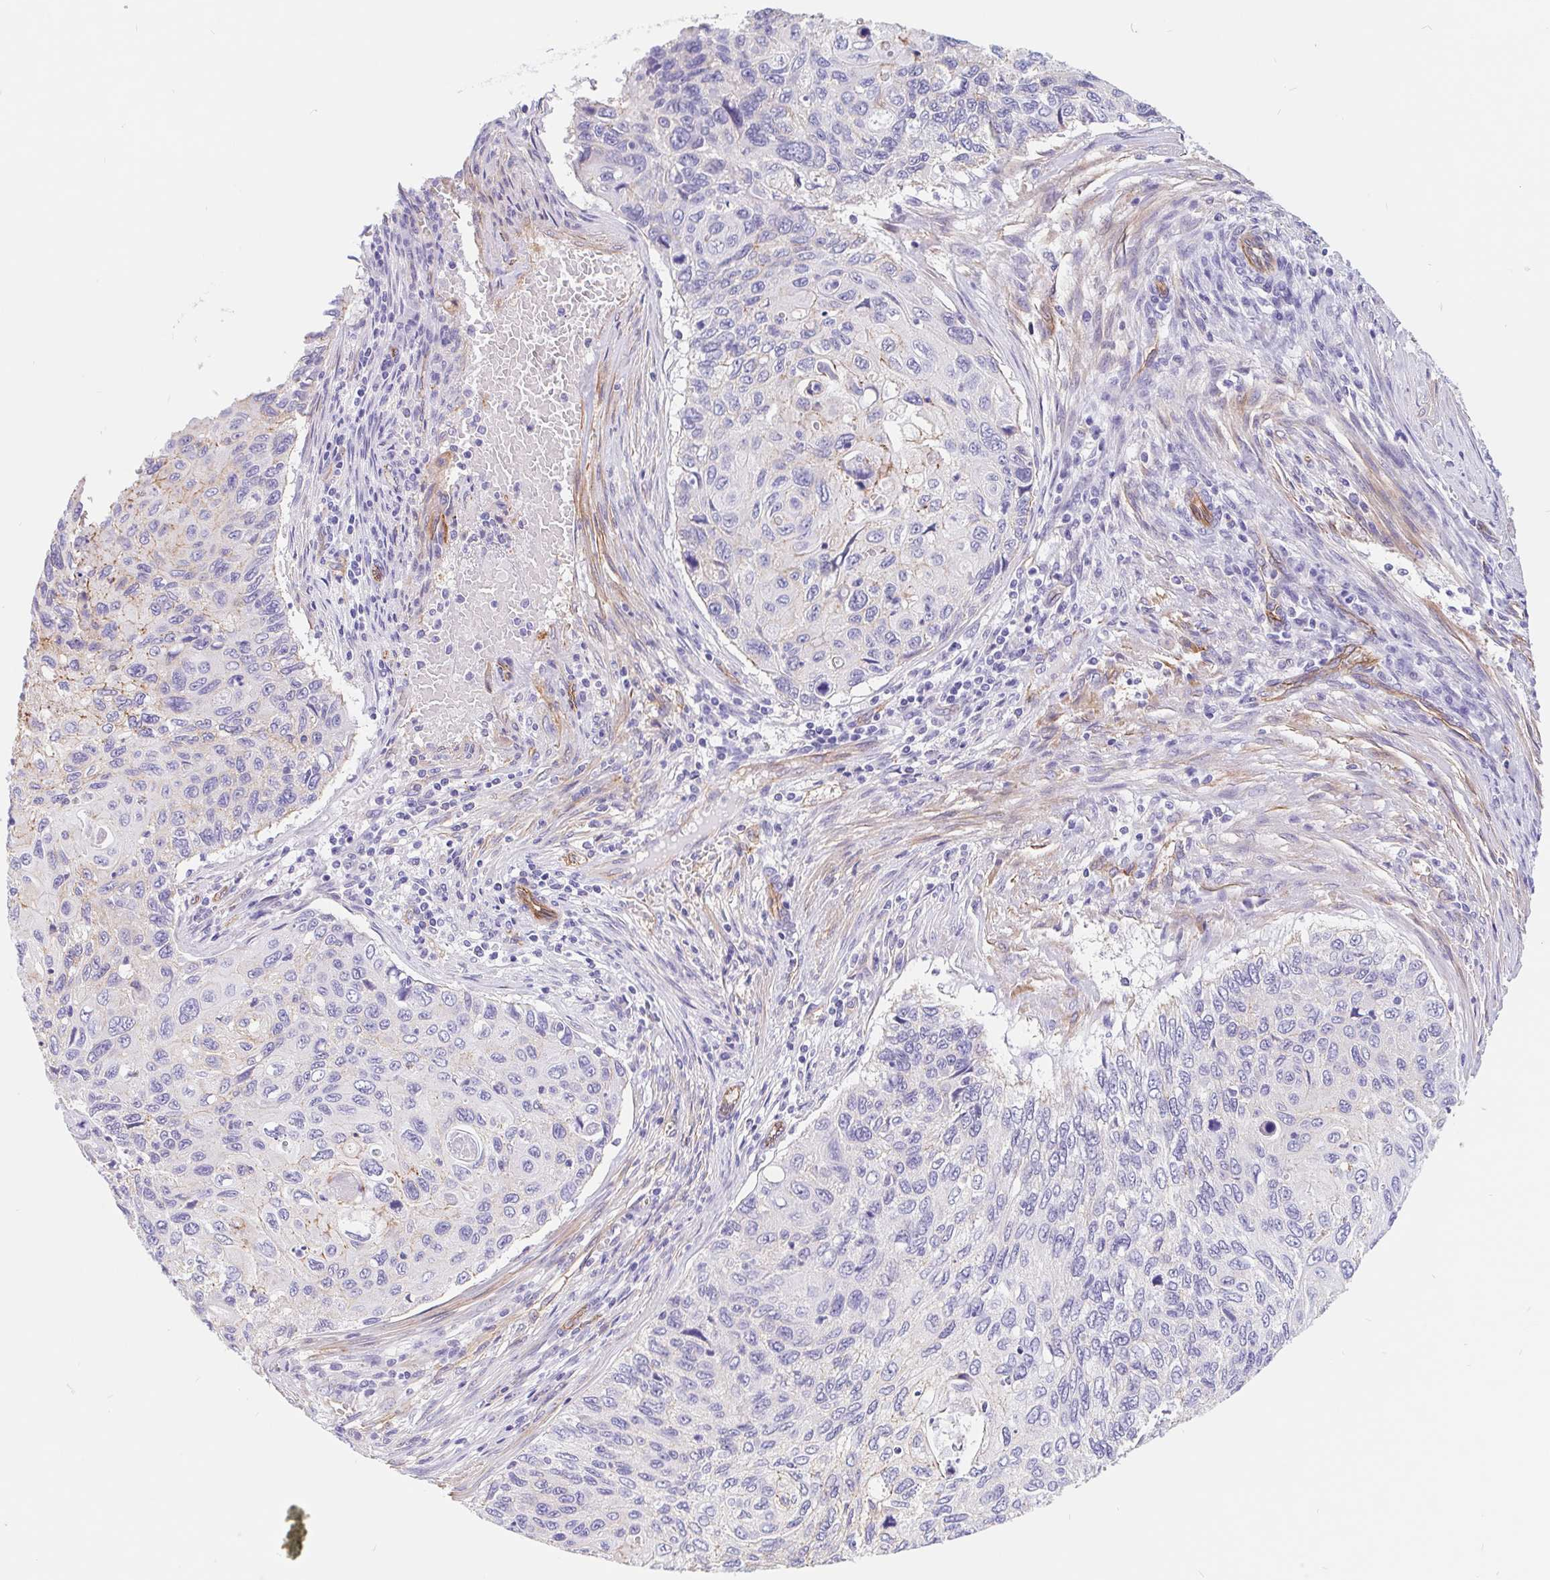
{"staining": {"intensity": "negative", "quantity": "none", "location": "none"}, "tissue": "cervical cancer", "cell_type": "Tumor cells", "image_type": "cancer", "snomed": [{"axis": "morphology", "description": "Squamous cell carcinoma, NOS"}, {"axis": "topography", "description": "Cervix"}], "caption": "Protein analysis of cervical squamous cell carcinoma demonstrates no significant expression in tumor cells.", "gene": "LIMCH1", "patient": {"sex": "female", "age": 70}}